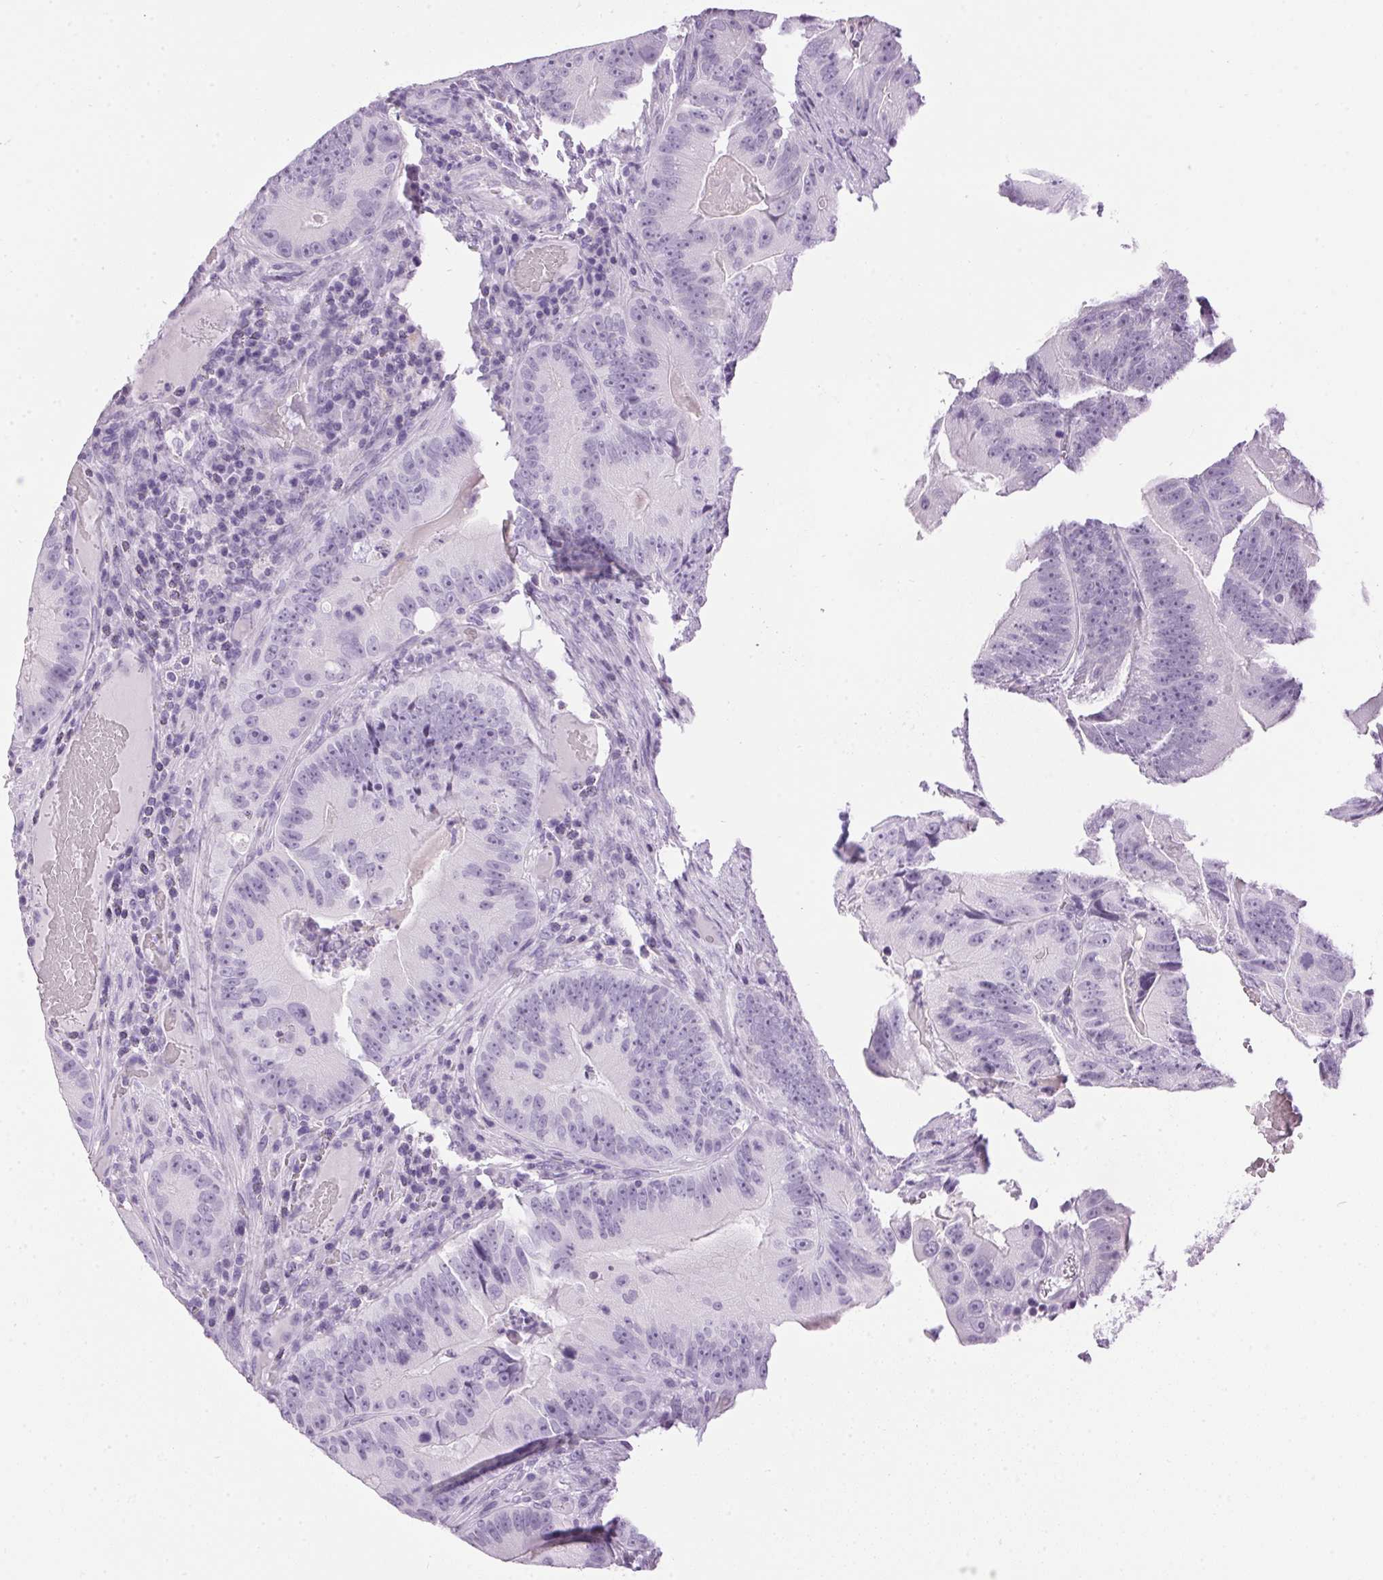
{"staining": {"intensity": "negative", "quantity": "none", "location": "none"}, "tissue": "colorectal cancer", "cell_type": "Tumor cells", "image_type": "cancer", "snomed": [{"axis": "morphology", "description": "Adenocarcinoma, NOS"}, {"axis": "topography", "description": "Colon"}], "caption": "Immunohistochemistry image of human colorectal cancer stained for a protein (brown), which reveals no positivity in tumor cells.", "gene": "SP7", "patient": {"sex": "female", "age": 86}}